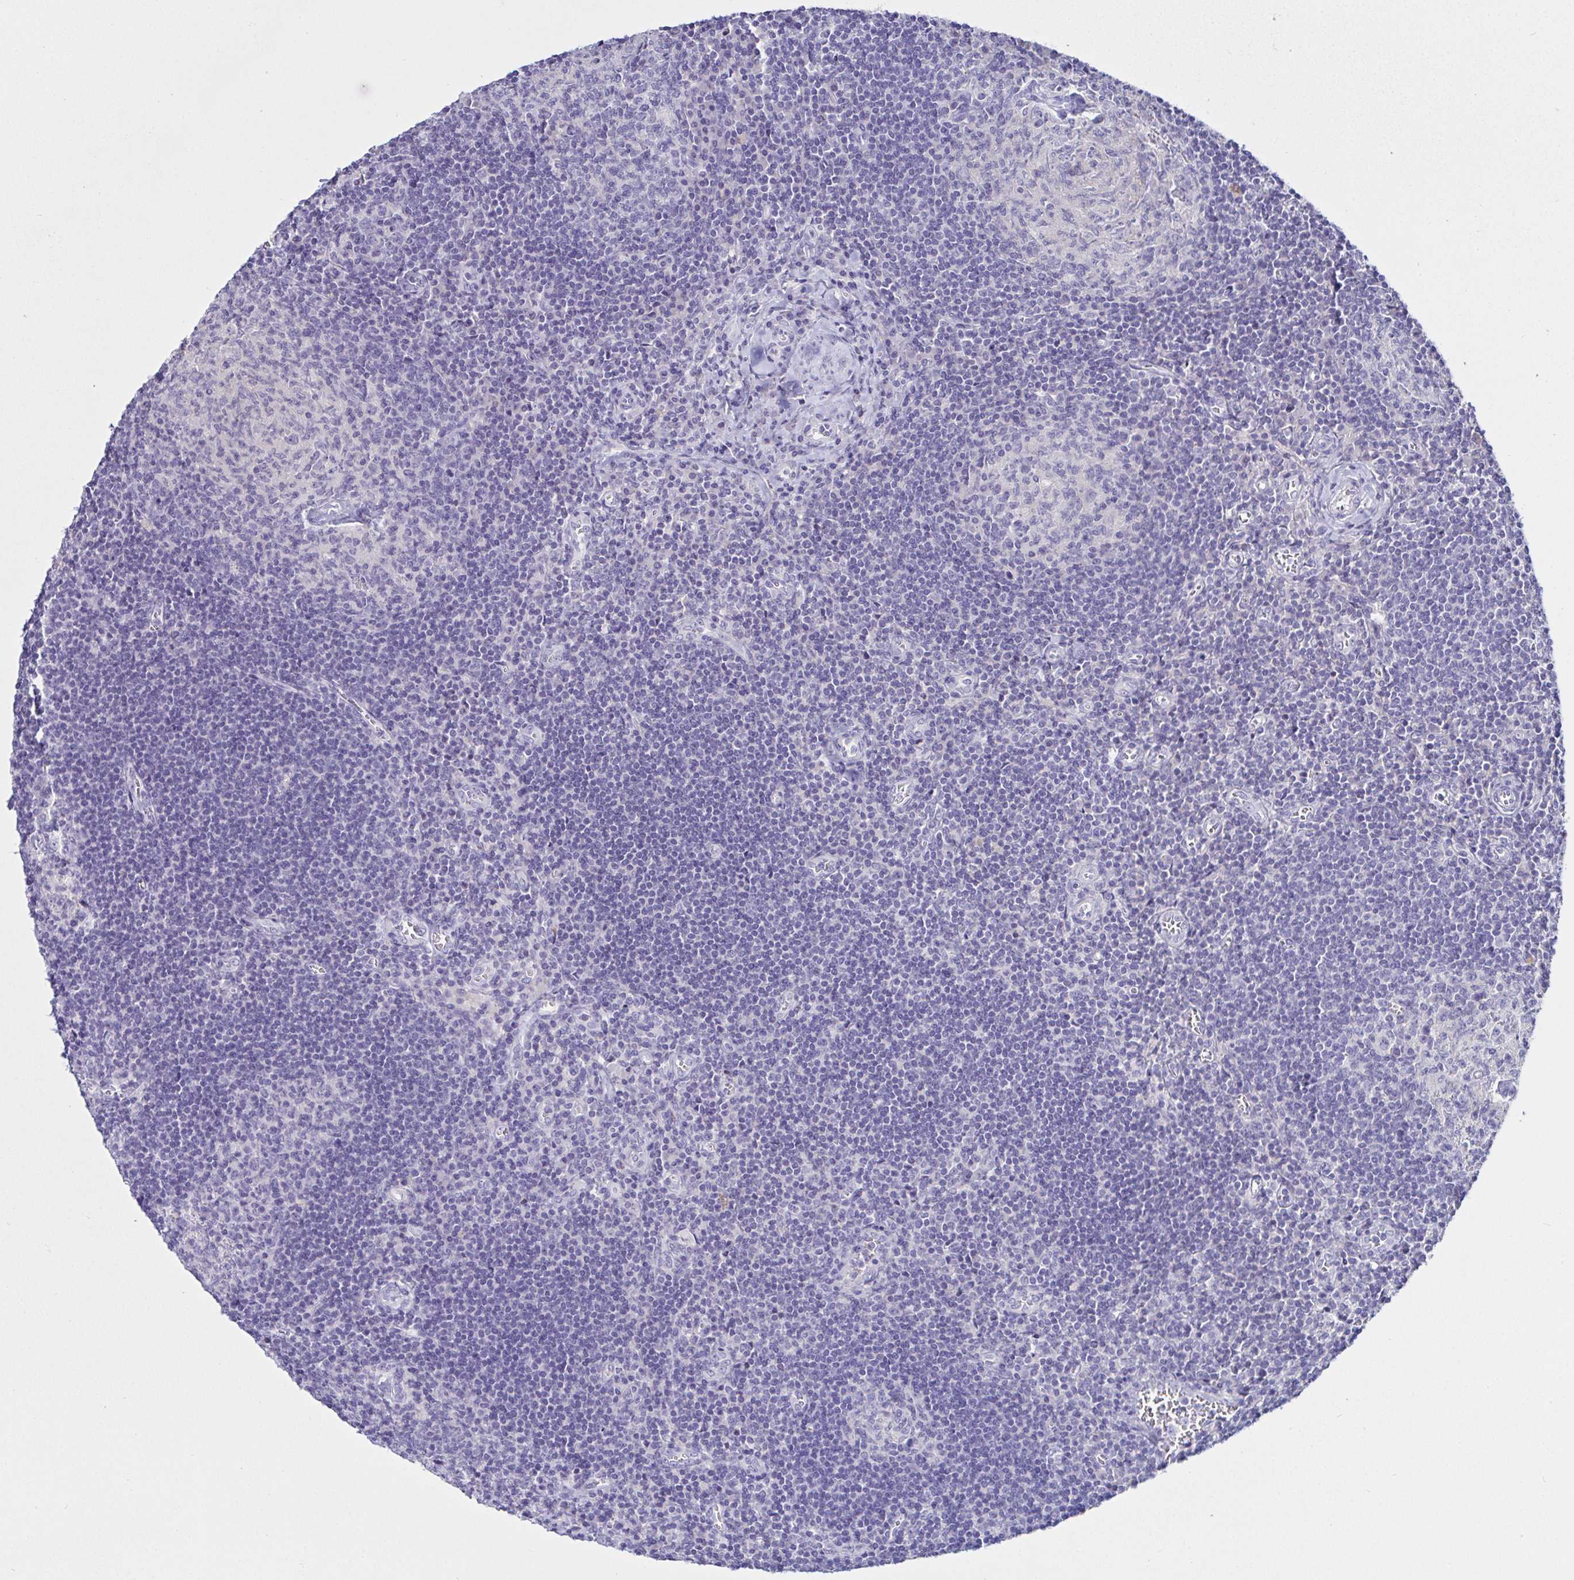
{"staining": {"intensity": "negative", "quantity": "none", "location": "none"}, "tissue": "lymph node", "cell_type": "Germinal center cells", "image_type": "normal", "snomed": [{"axis": "morphology", "description": "Normal tissue, NOS"}, {"axis": "topography", "description": "Lymph node"}], "caption": "This is an immunohistochemistry image of benign human lymph node. There is no staining in germinal center cells.", "gene": "SAA2", "patient": {"sex": "male", "age": 67}}